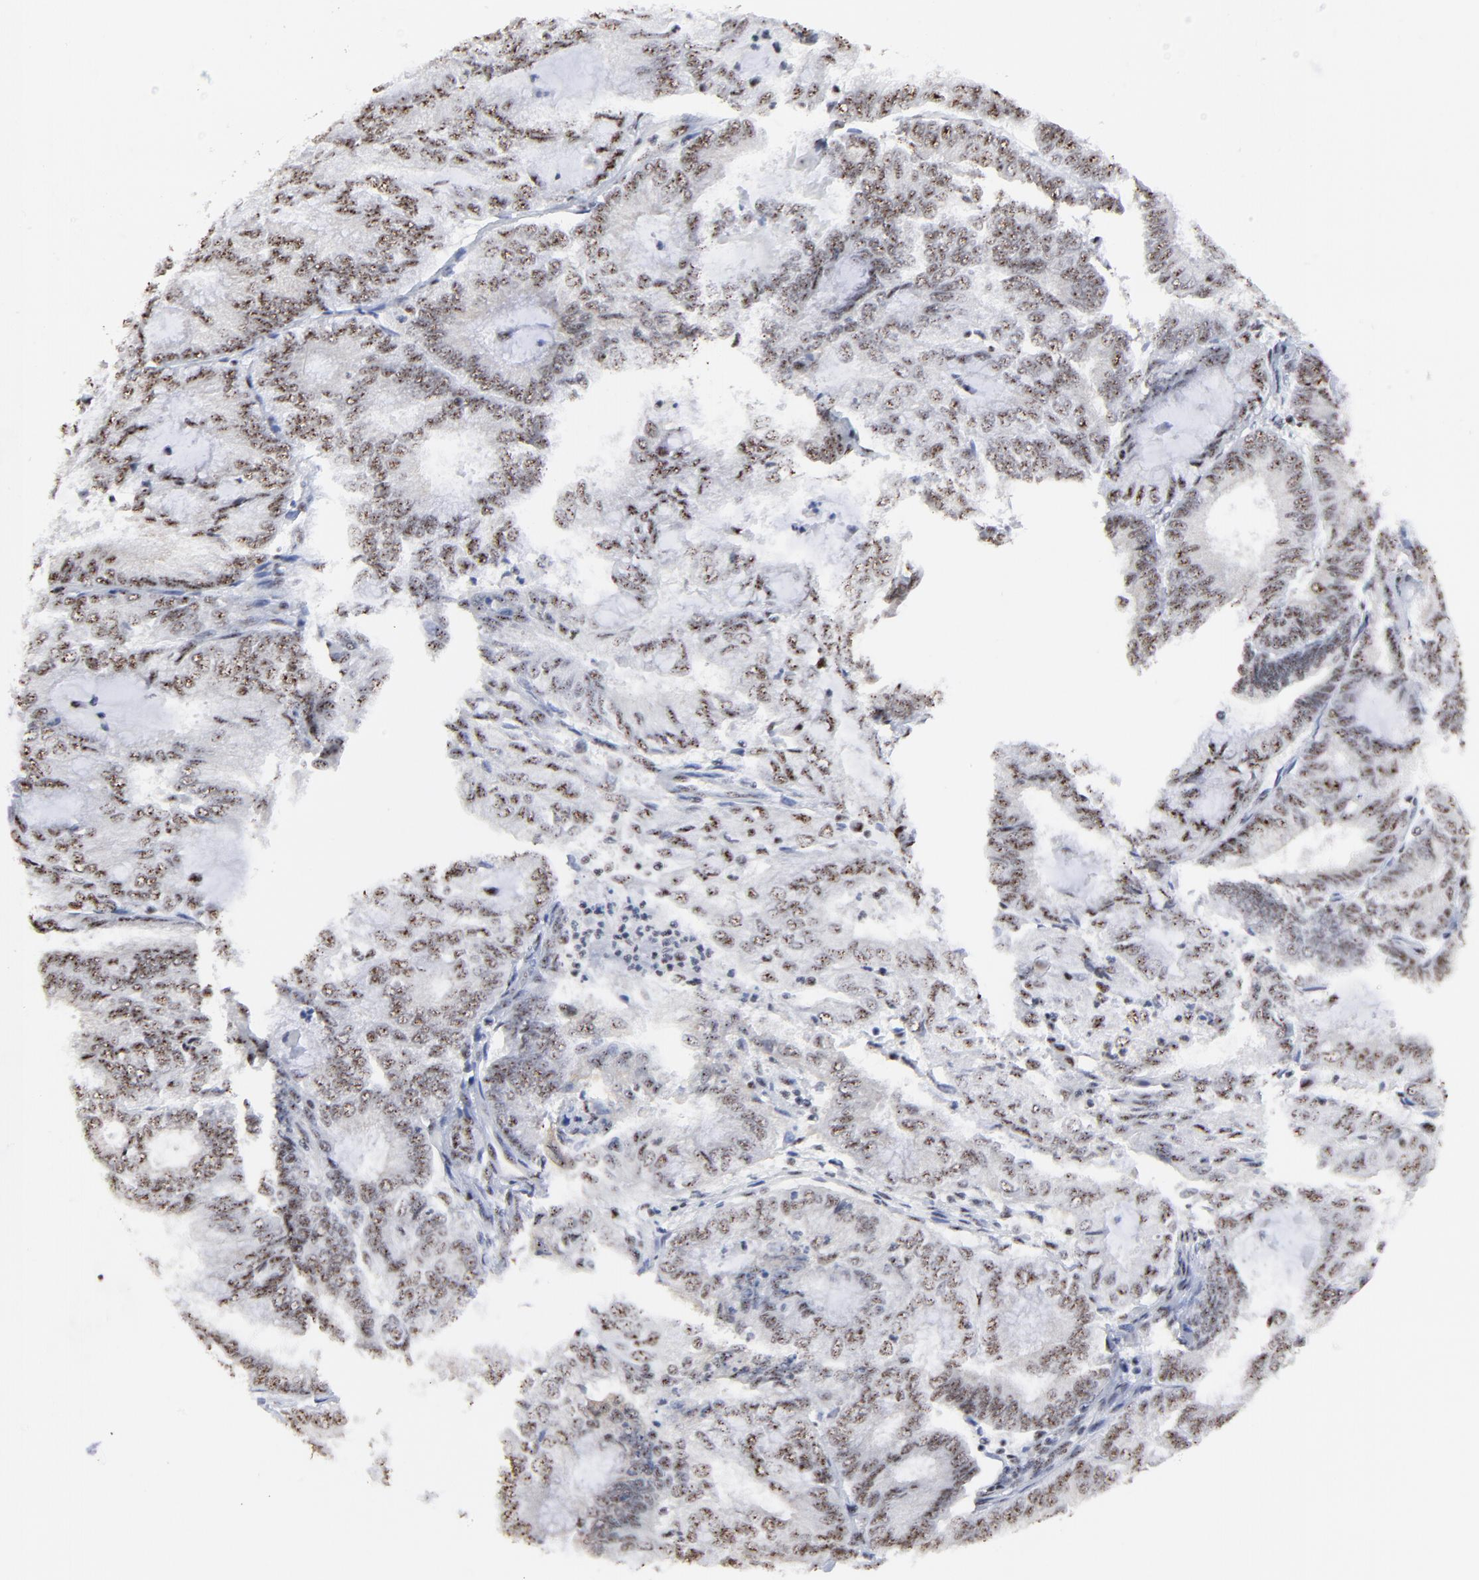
{"staining": {"intensity": "weak", "quantity": ">75%", "location": "nuclear"}, "tissue": "endometrial cancer", "cell_type": "Tumor cells", "image_type": "cancer", "snomed": [{"axis": "morphology", "description": "Adenocarcinoma, NOS"}, {"axis": "topography", "description": "Endometrium"}], "caption": "Protein positivity by immunohistochemistry (IHC) reveals weak nuclear staining in about >75% of tumor cells in endometrial adenocarcinoma.", "gene": "MBD4", "patient": {"sex": "female", "age": 59}}